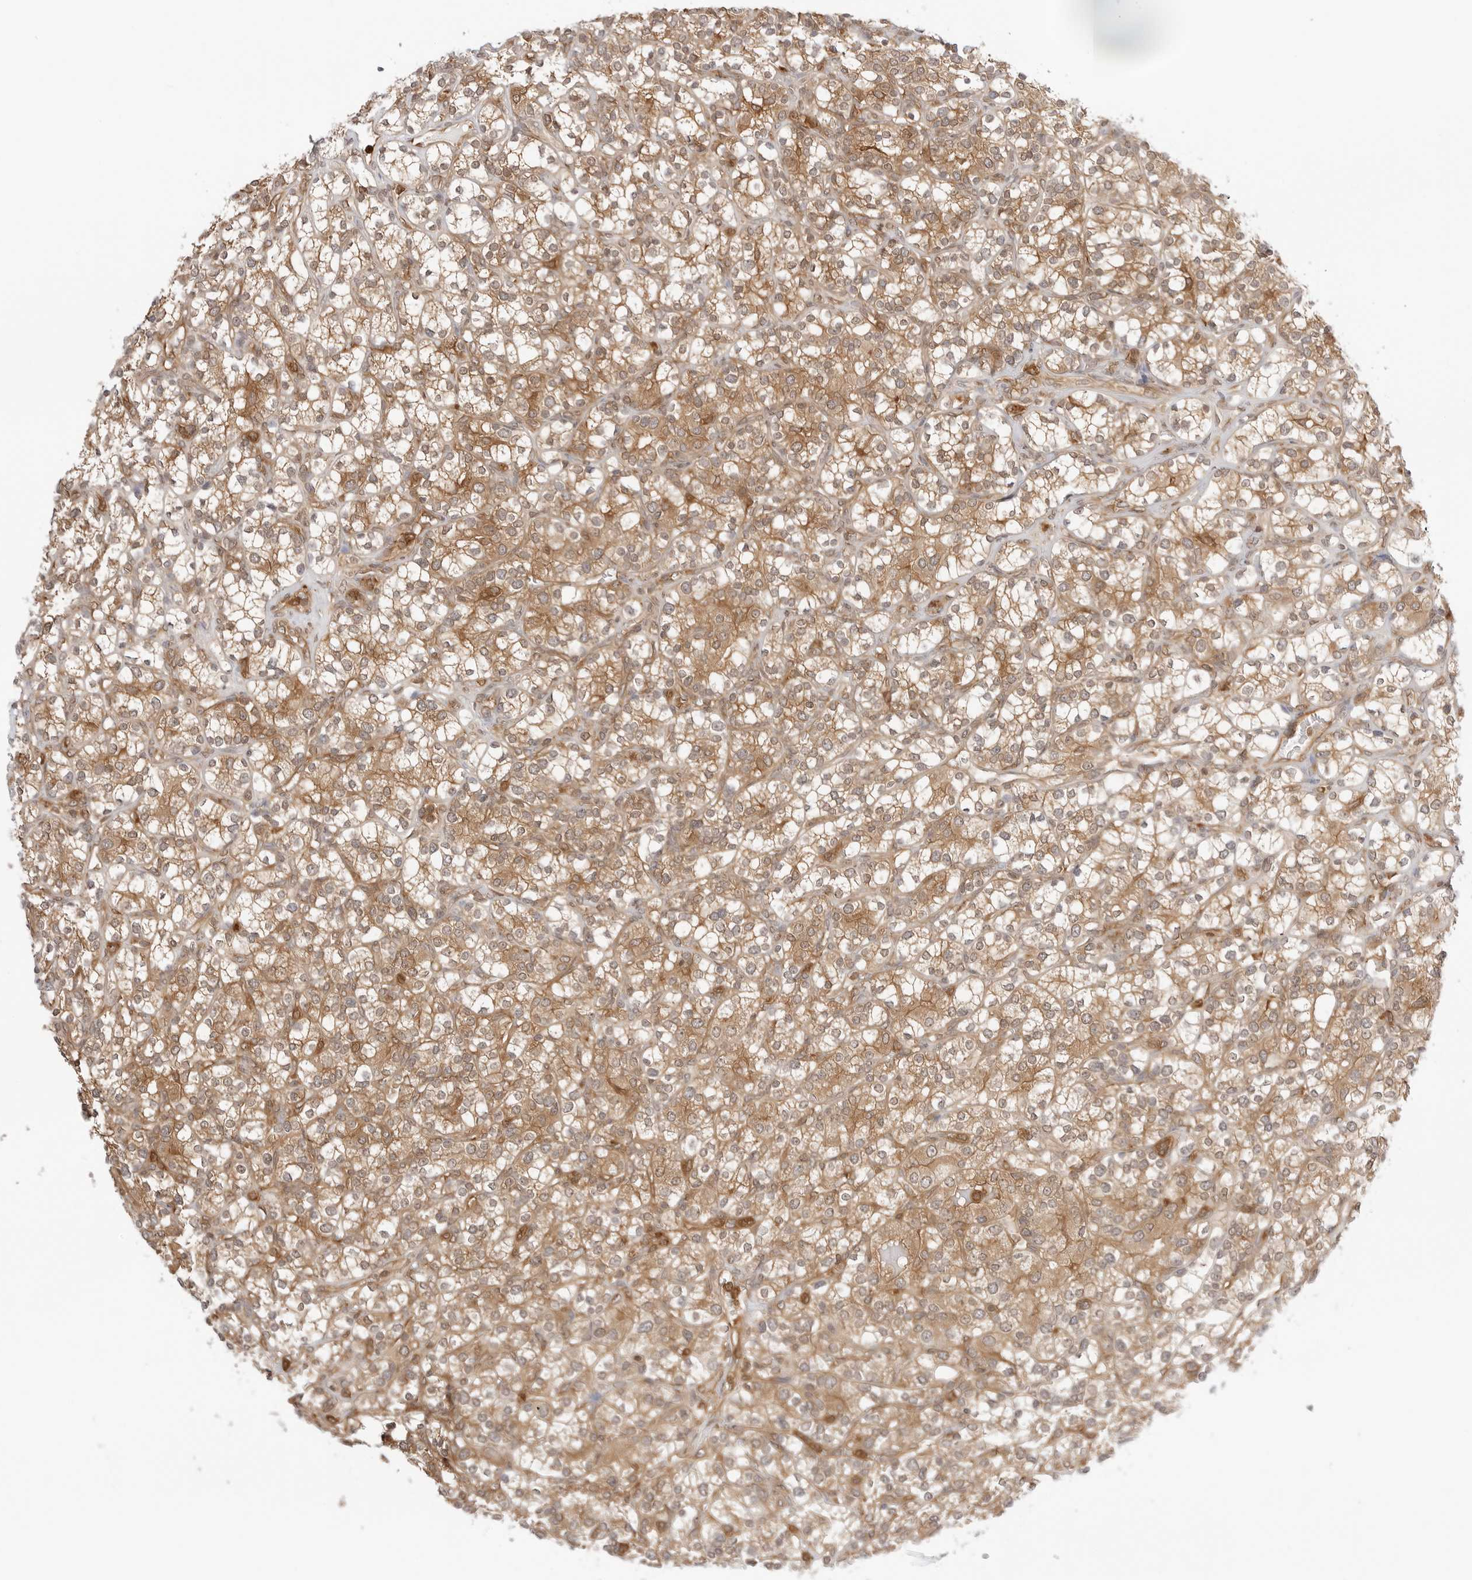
{"staining": {"intensity": "moderate", "quantity": ">75%", "location": "cytoplasmic/membranous"}, "tissue": "renal cancer", "cell_type": "Tumor cells", "image_type": "cancer", "snomed": [{"axis": "morphology", "description": "Adenocarcinoma, NOS"}, {"axis": "topography", "description": "Kidney"}], "caption": "Tumor cells show medium levels of moderate cytoplasmic/membranous staining in approximately >75% of cells in human renal cancer.", "gene": "NUDC", "patient": {"sex": "male", "age": 77}}